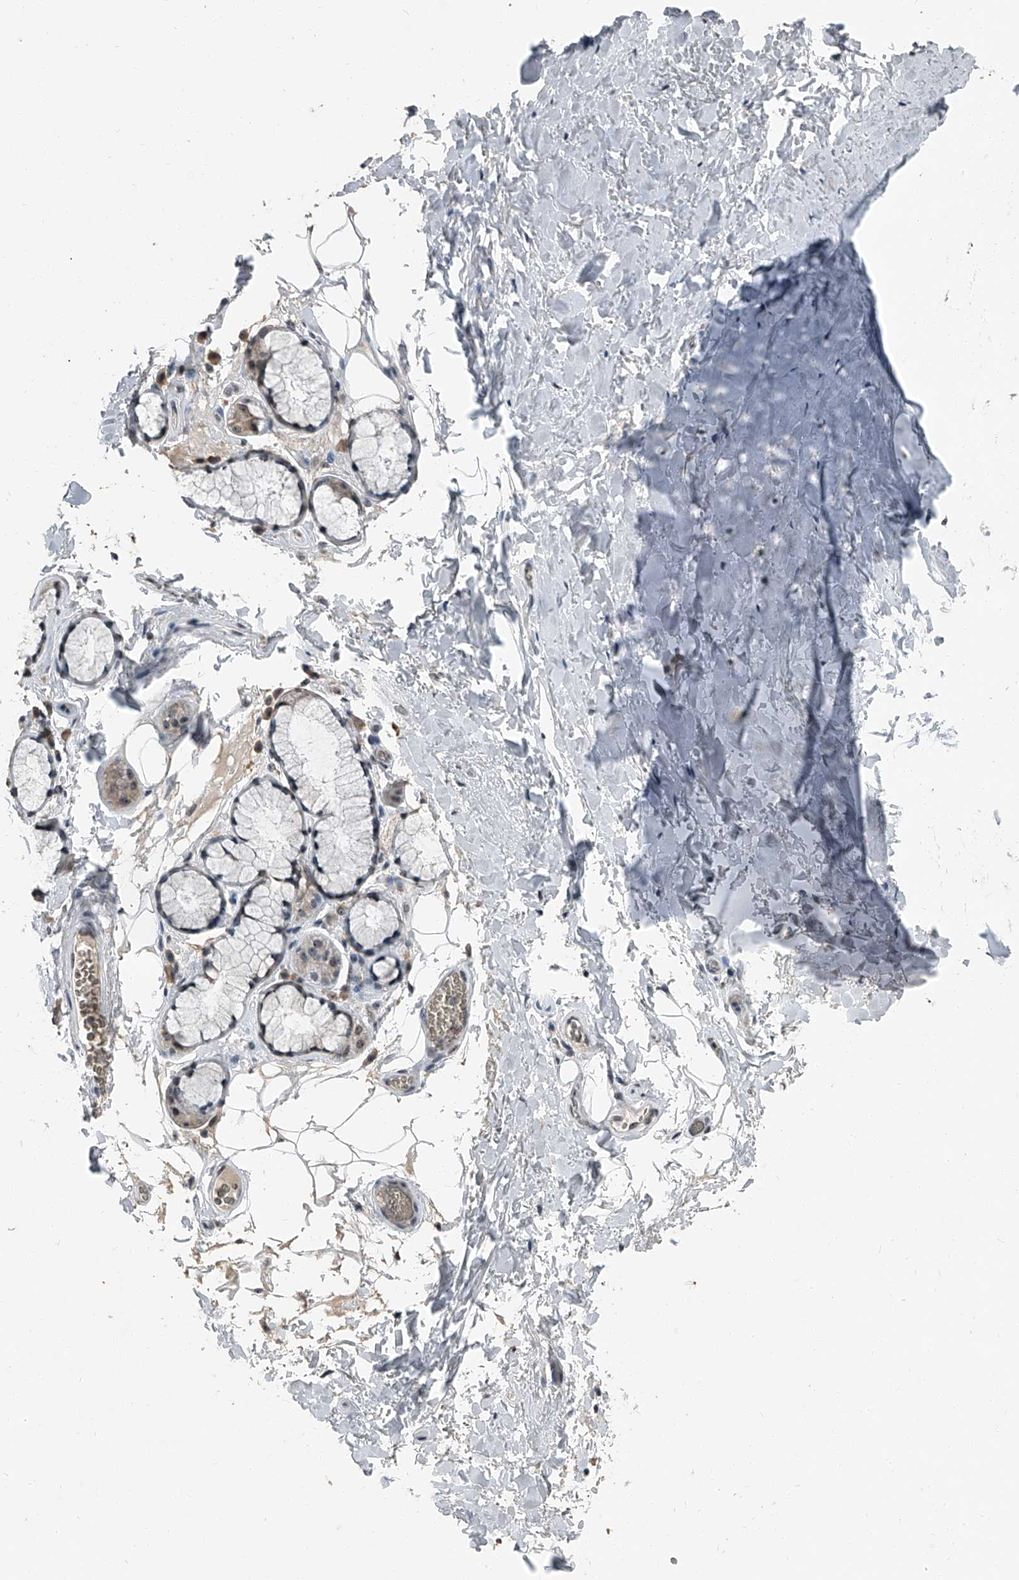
{"staining": {"intensity": "moderate", "quantity": ">75%", "location": "nuclear"}, "tissue": "adipose tissue", "cell_type": "Adipocytes", "image_type": "normal", "snomed": [{"axis": "morphology", "description": "Normal tissue, NOS"}, {"axis": "topography", "description": "Cartilage tissue"}], "caption": "Immunohistochemistry (IHC) of unremarkable human adipose tissue reveals medium levels of moderate nuclear staining in about >75% of adipocytes.", "gene": "TCOF1", "patient": {"sex": "female", "age": 63}}